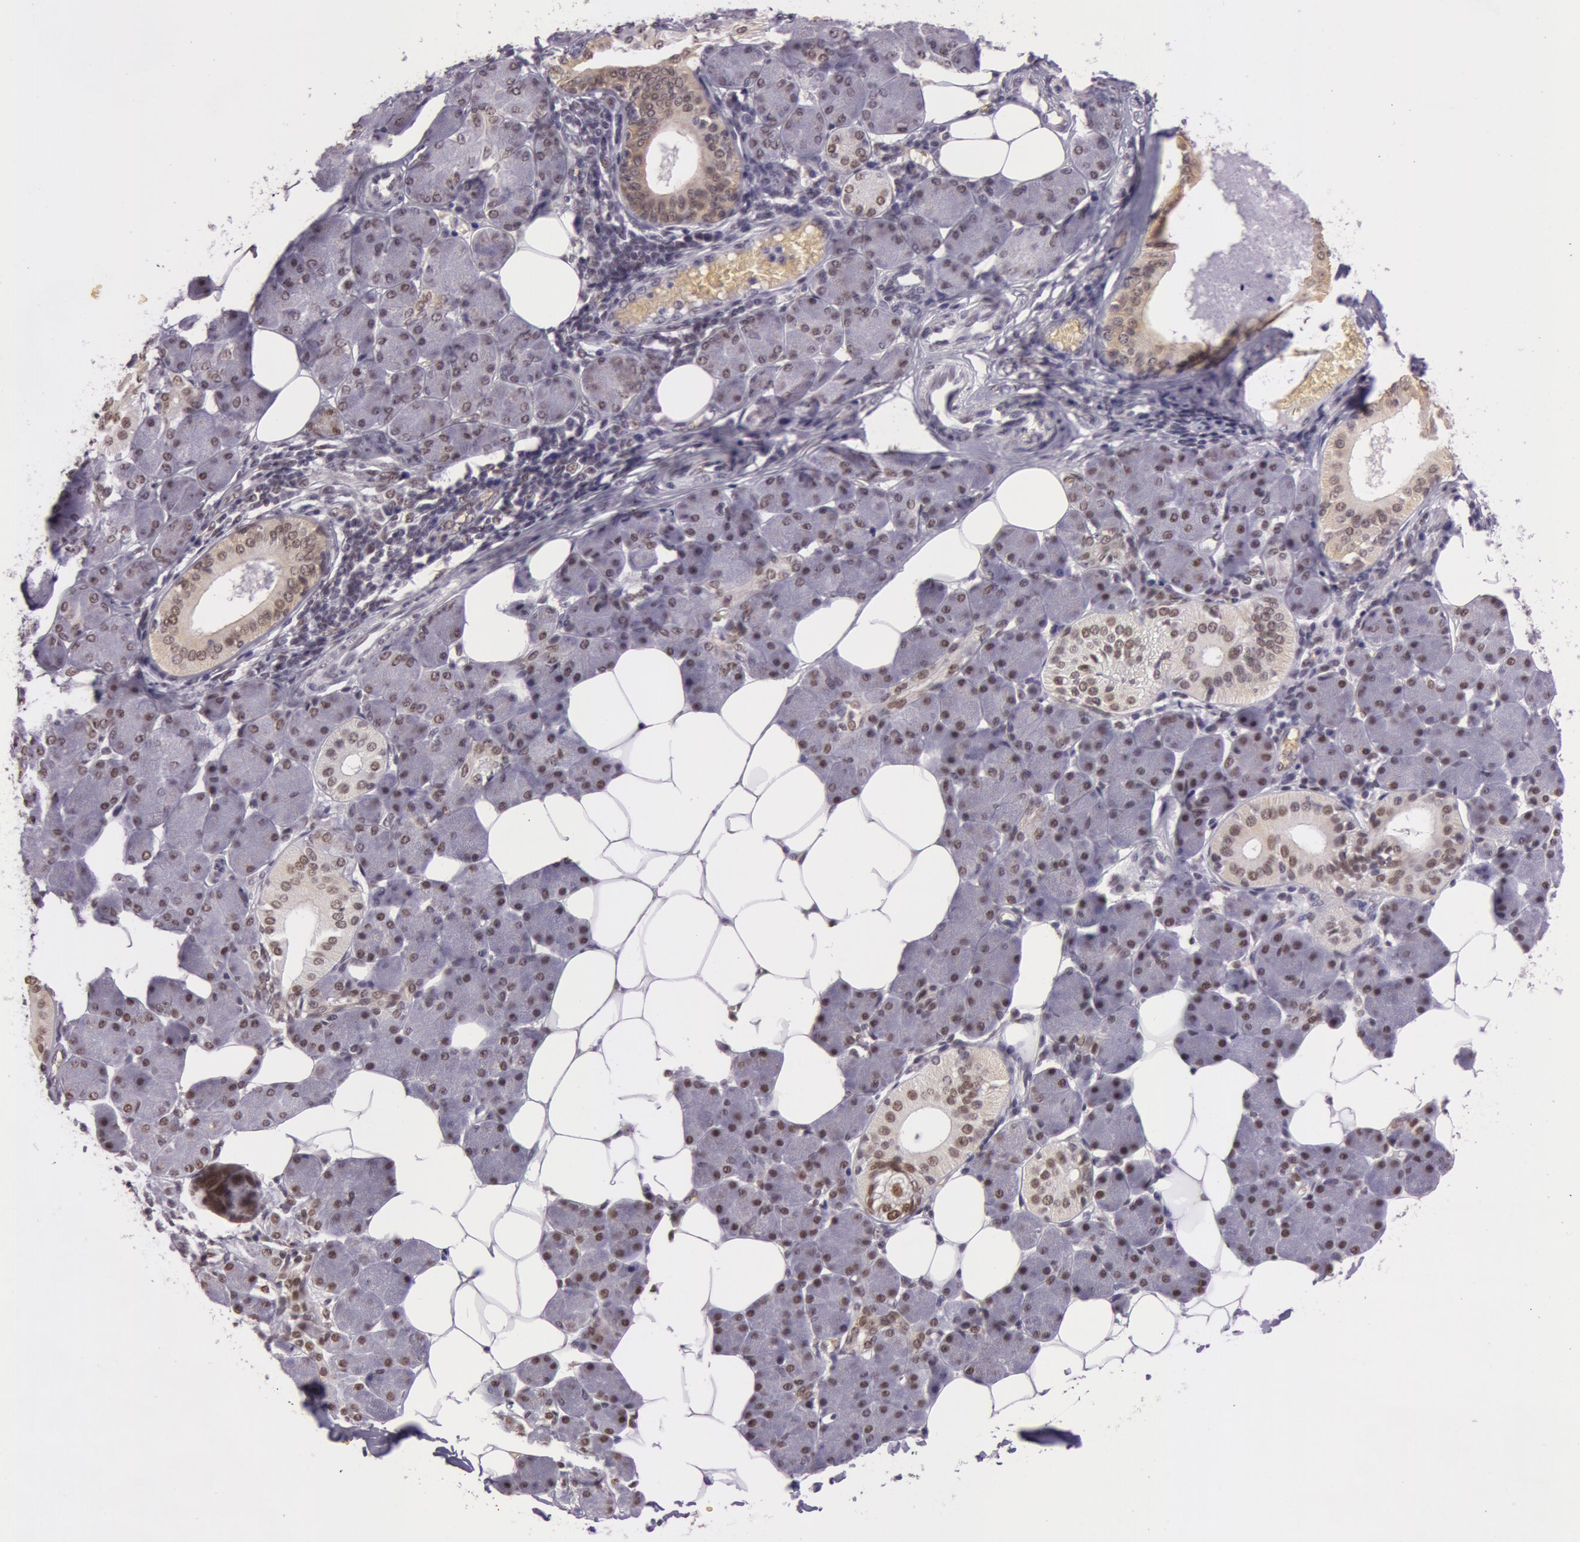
{"staining": {"intensity": "moderate", "quantity": ">75%", "location": "nuclear"}, "tissue": "salivary gland", "cell_type": "Glandular cells", "image_type": "normal", "snomed": [{"axis": "morphology", "description": "Normal tissue, NOS"}, {"axis": "morphology", "description": "Adenoma, NOS"}, {"axis": "topography", "description": "Salivary gland"}], "caption": "Moderate nuclear positivity for a protein is present in about >75% of glandular cells of unremarkable salivary gland using IHC.", "gene": "NBN", "patient": {"sex": "female", "age": 32}}